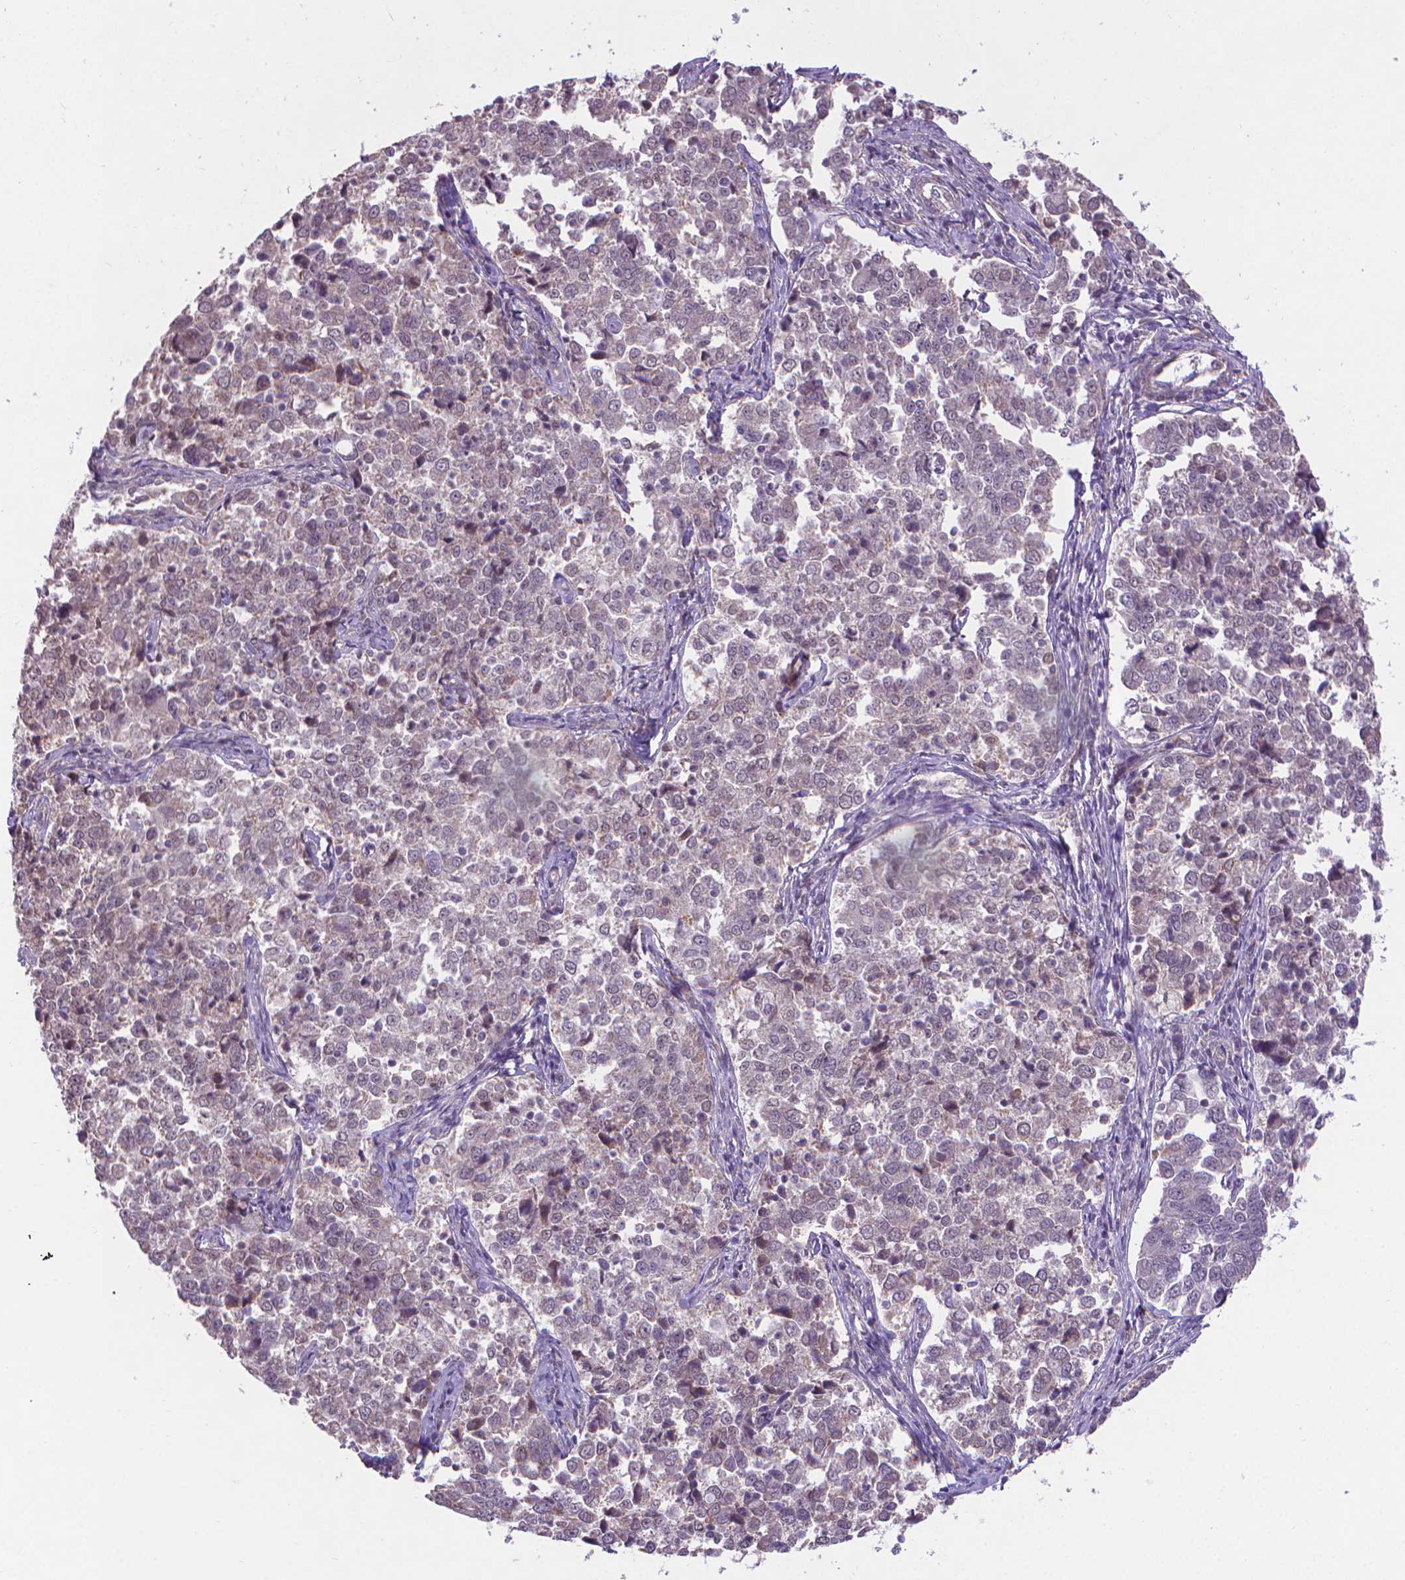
{"staining": {"intensity": "negative", "quantity": "none", "location": "none"}, "tissue": "endometrial cancer", "cell_type": "Tumor cells", "image_type": "cancer", "snomed": [{"axis": "morphology", "description": "Adenocarcinoma, NOS"}, {"axis": "topography", "description": "Endometrium"}], "caption": "There is no significant expression in tumor cells of endometrial cancer.", "gene": "GPR63", "patient": {"sex": "female", "age": 43}}